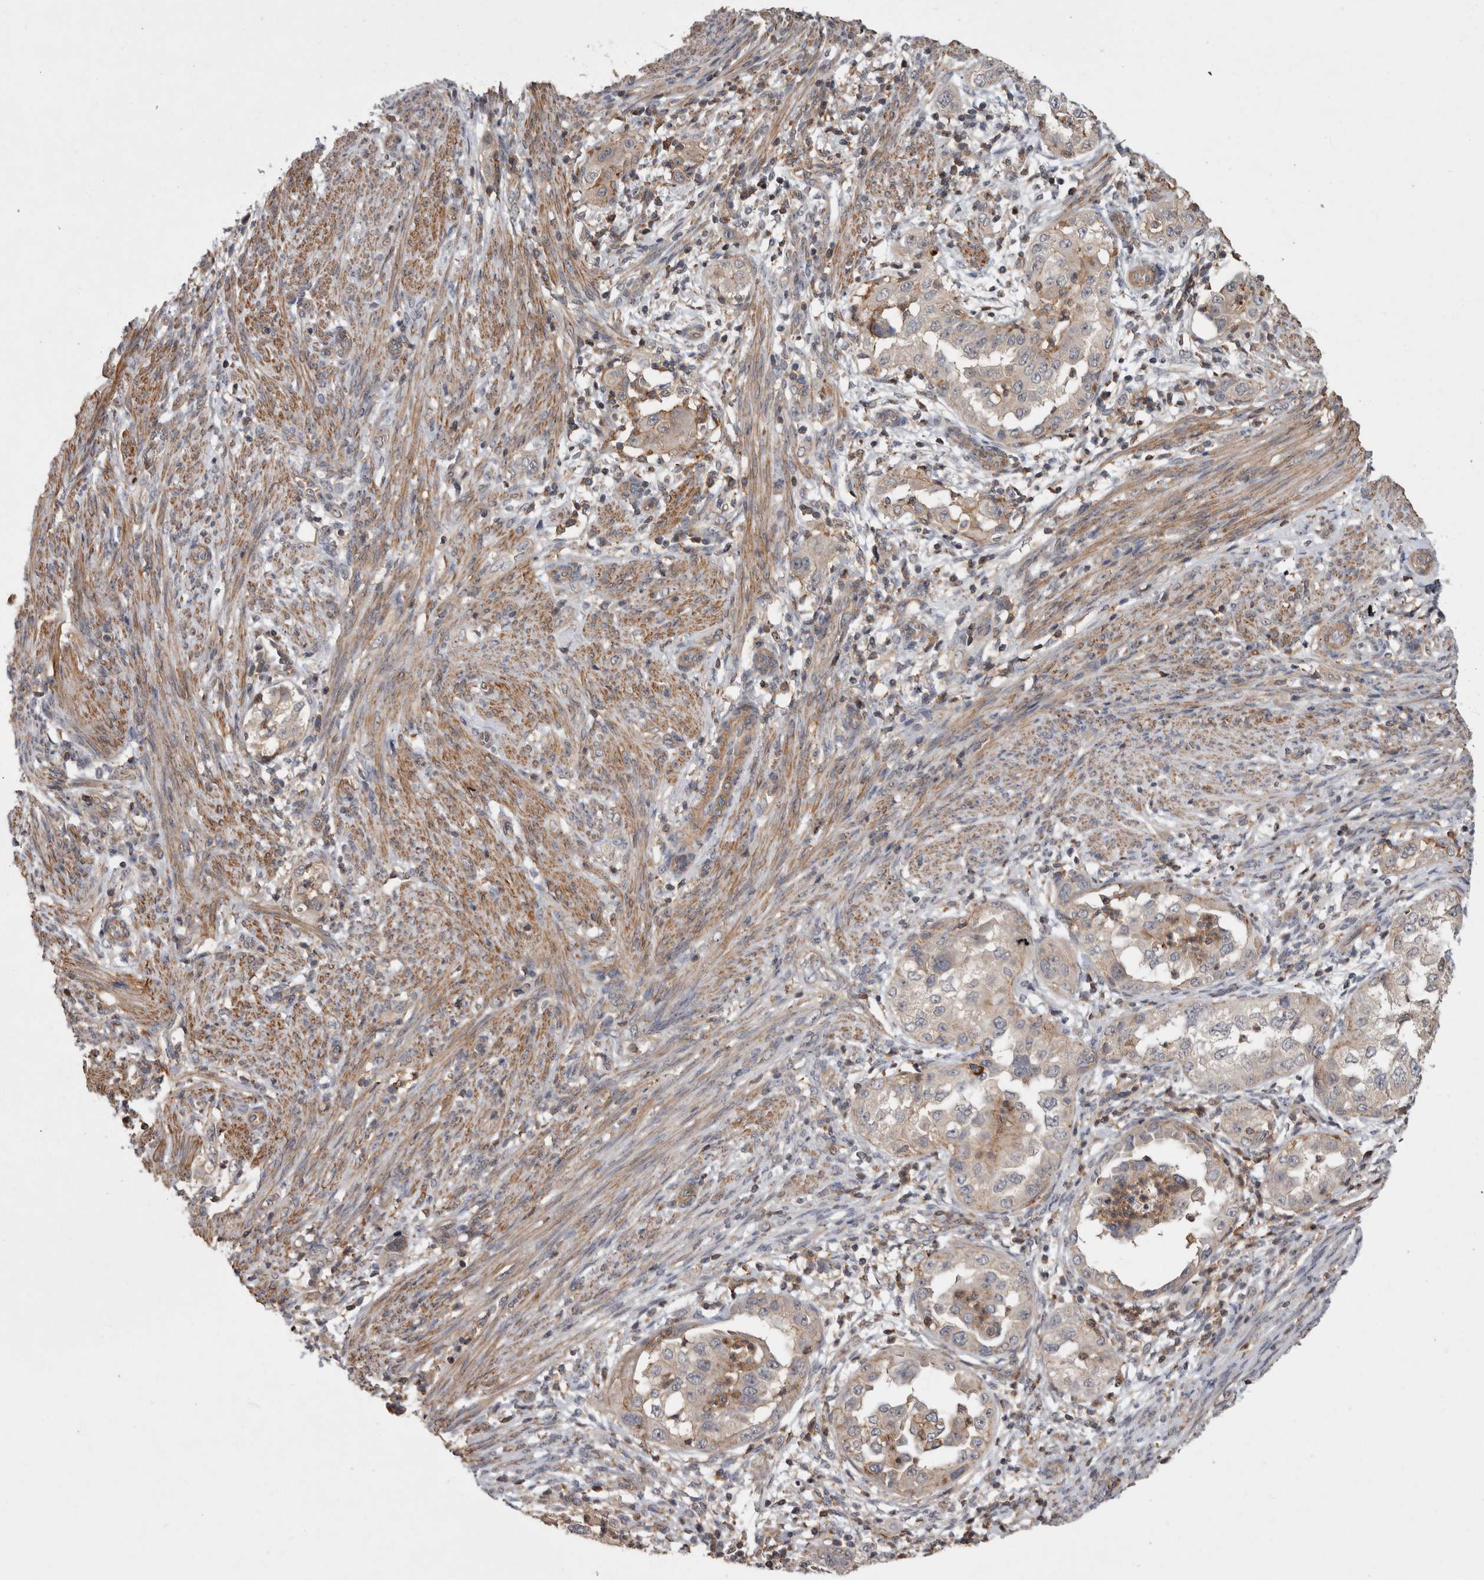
{"staining": {"intensity": "weak", "quantity": "<25%", "location": "cytoplasmic/membranous"}, "tissue": "endometrial cancer", "cell_type": "Tumor cells", "image_type": "cancer", "snomed": [{"axis": "morphology", "description": "Adenocarcinoma, NOS"}, {"axis": "topography", "description": "Endometrium"}], "caption": "Tumor cells show no significant protein expression in adenocarcinoma (endometrial).", "gene": "SPATA48", "patient": {"sex": "female", "age": 85}}